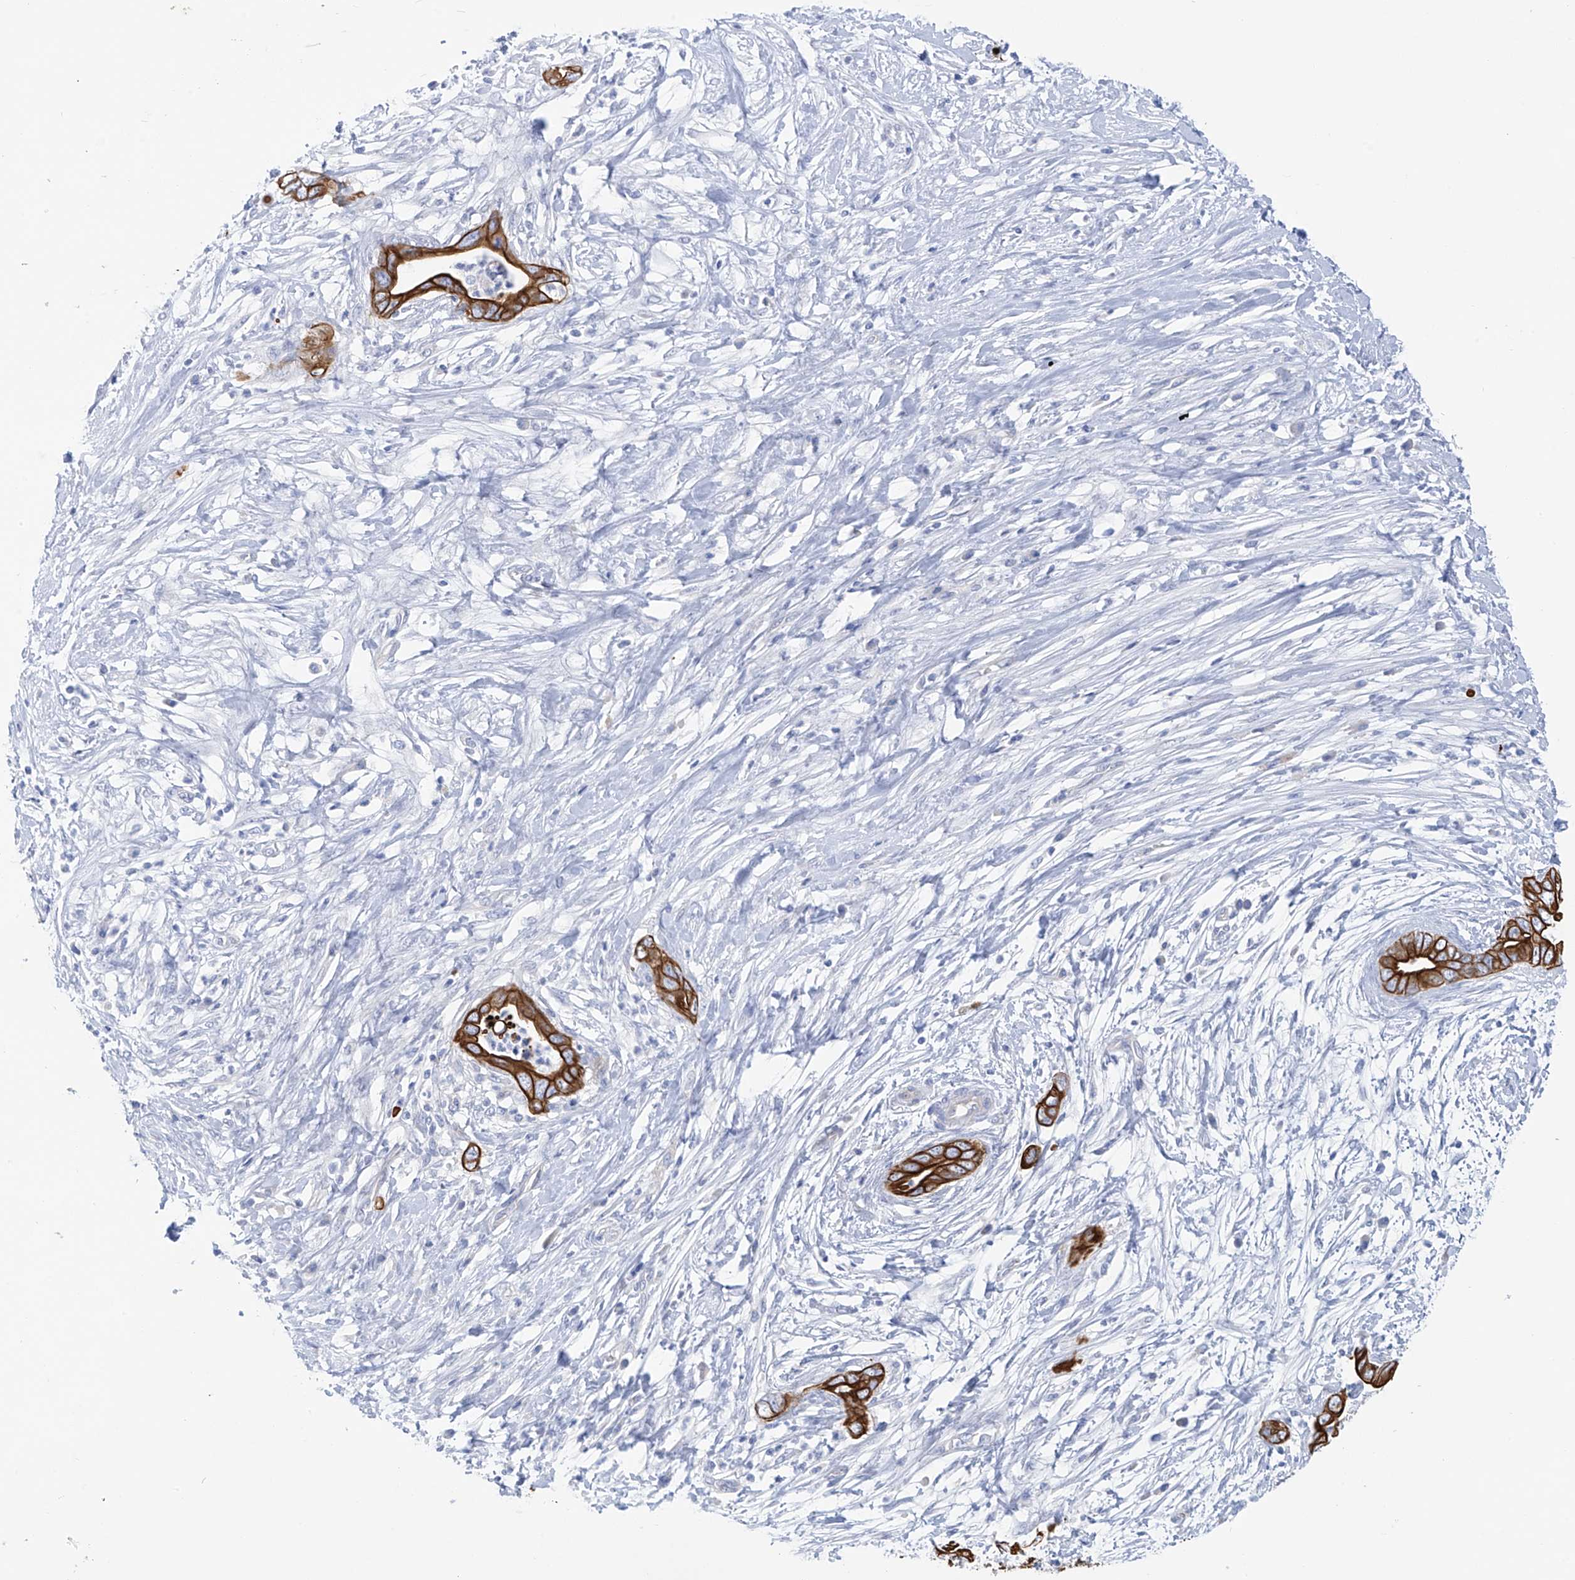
{"staining": {"intensity": "strong", "quantity": ">75%", "location": "cytoplasmic/membranous"}, "tissue": "pancreatic cancer", "cell_type": "Tumor cells", "image_type": "cancer", "snomed": [{"axis": "morphology", "description": "Adenocarcinoma, NOS"}, {"axis": "topography", "description": "Pancreas"}], "caption": "IHC of pancreatic cancer (adenocarcinoma) displays high levels of strong cytoplasmic/membranous staining in approximately >75% of tumor cells.", "gene": "PIK3C2B", "patient": {"sex": "male", "age": 75}}